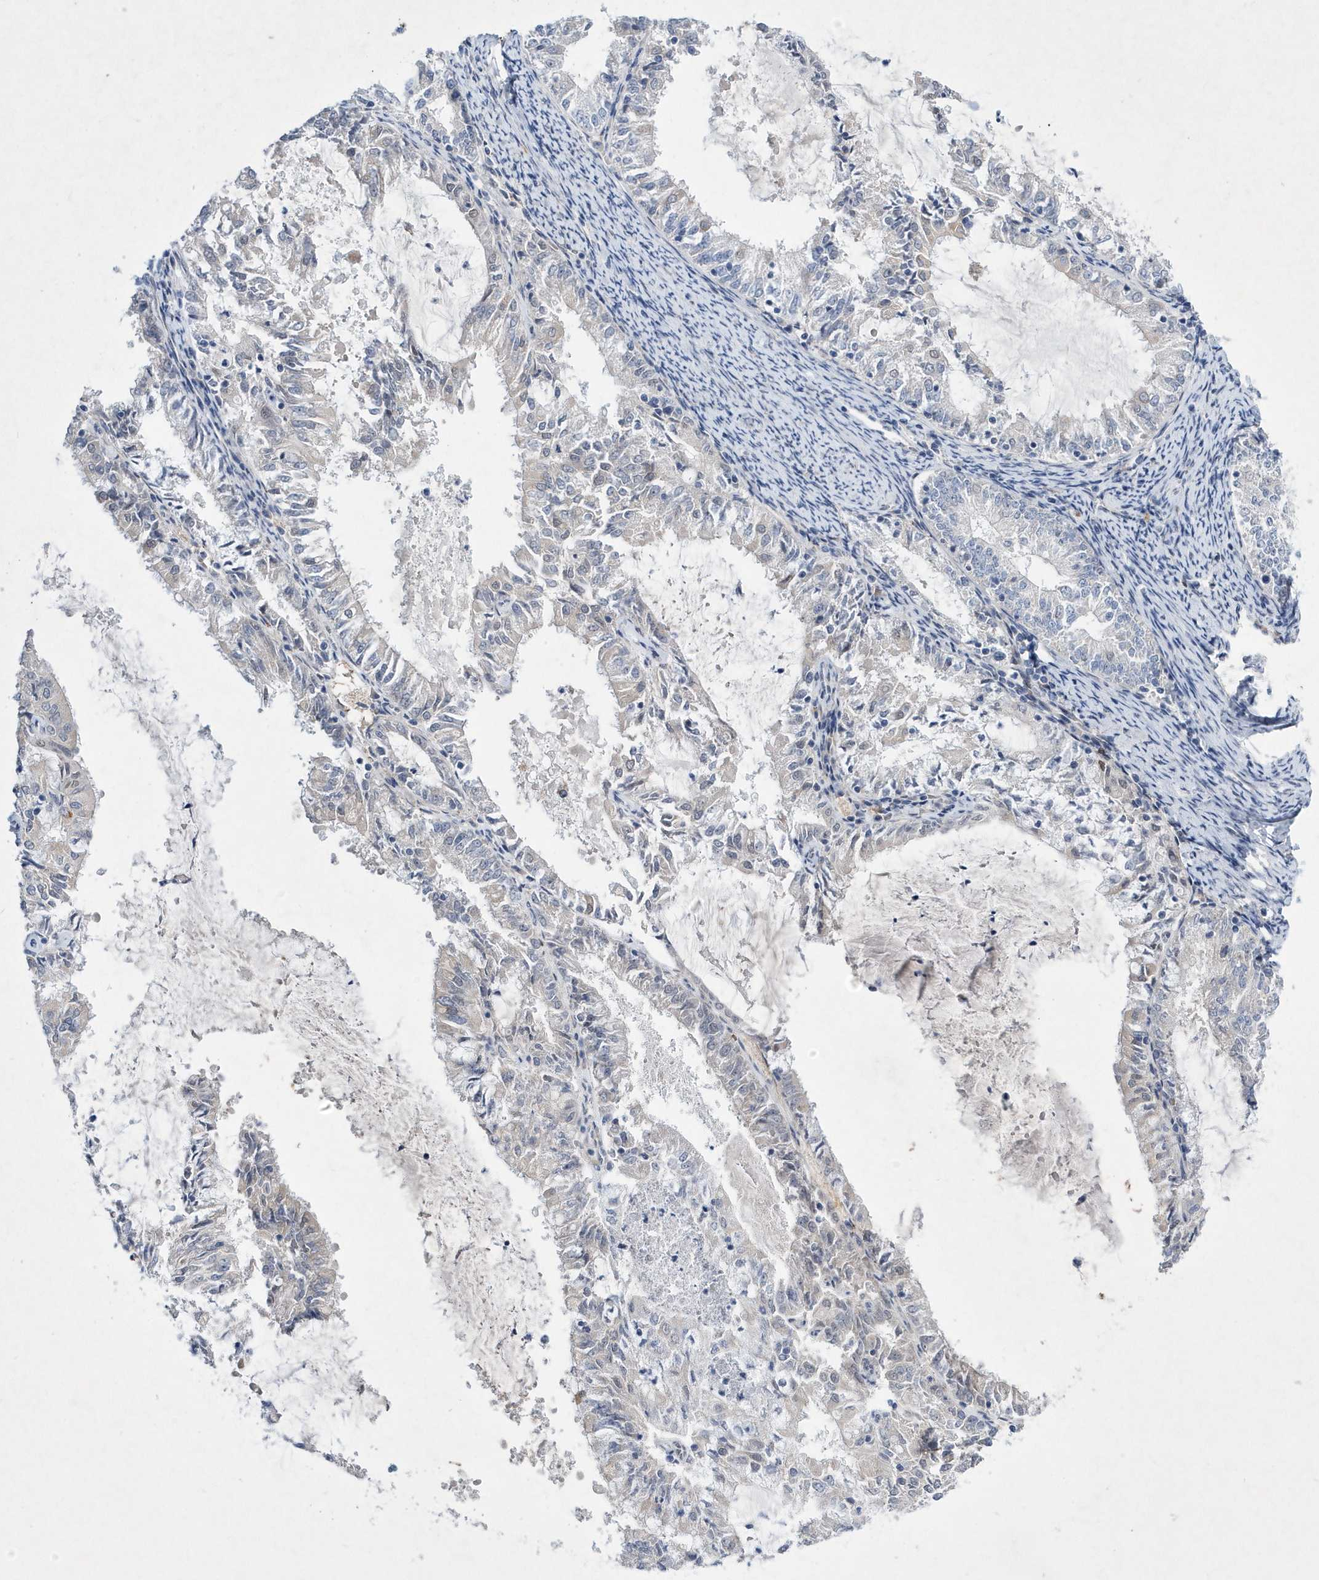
{"staining": {"intensity": "negative", "quantity": "none", "location": "none"}, "tissue": "endometrial cancer", "cell_type": "Tumor cells", "image_type": "cancer", "snomed": [{"axis": "morphology", "description": "Adenocarcinoma, NOS"}, {"axis": "topography", "description": "Endometrium"}], "caption": "Adenocarcinoma (endometrial) was stained to show a protein in brown. There is no significant positivity in tumor cells.", "gene": "ZNF875", "patient": {"sex": "female", "age": 57}}